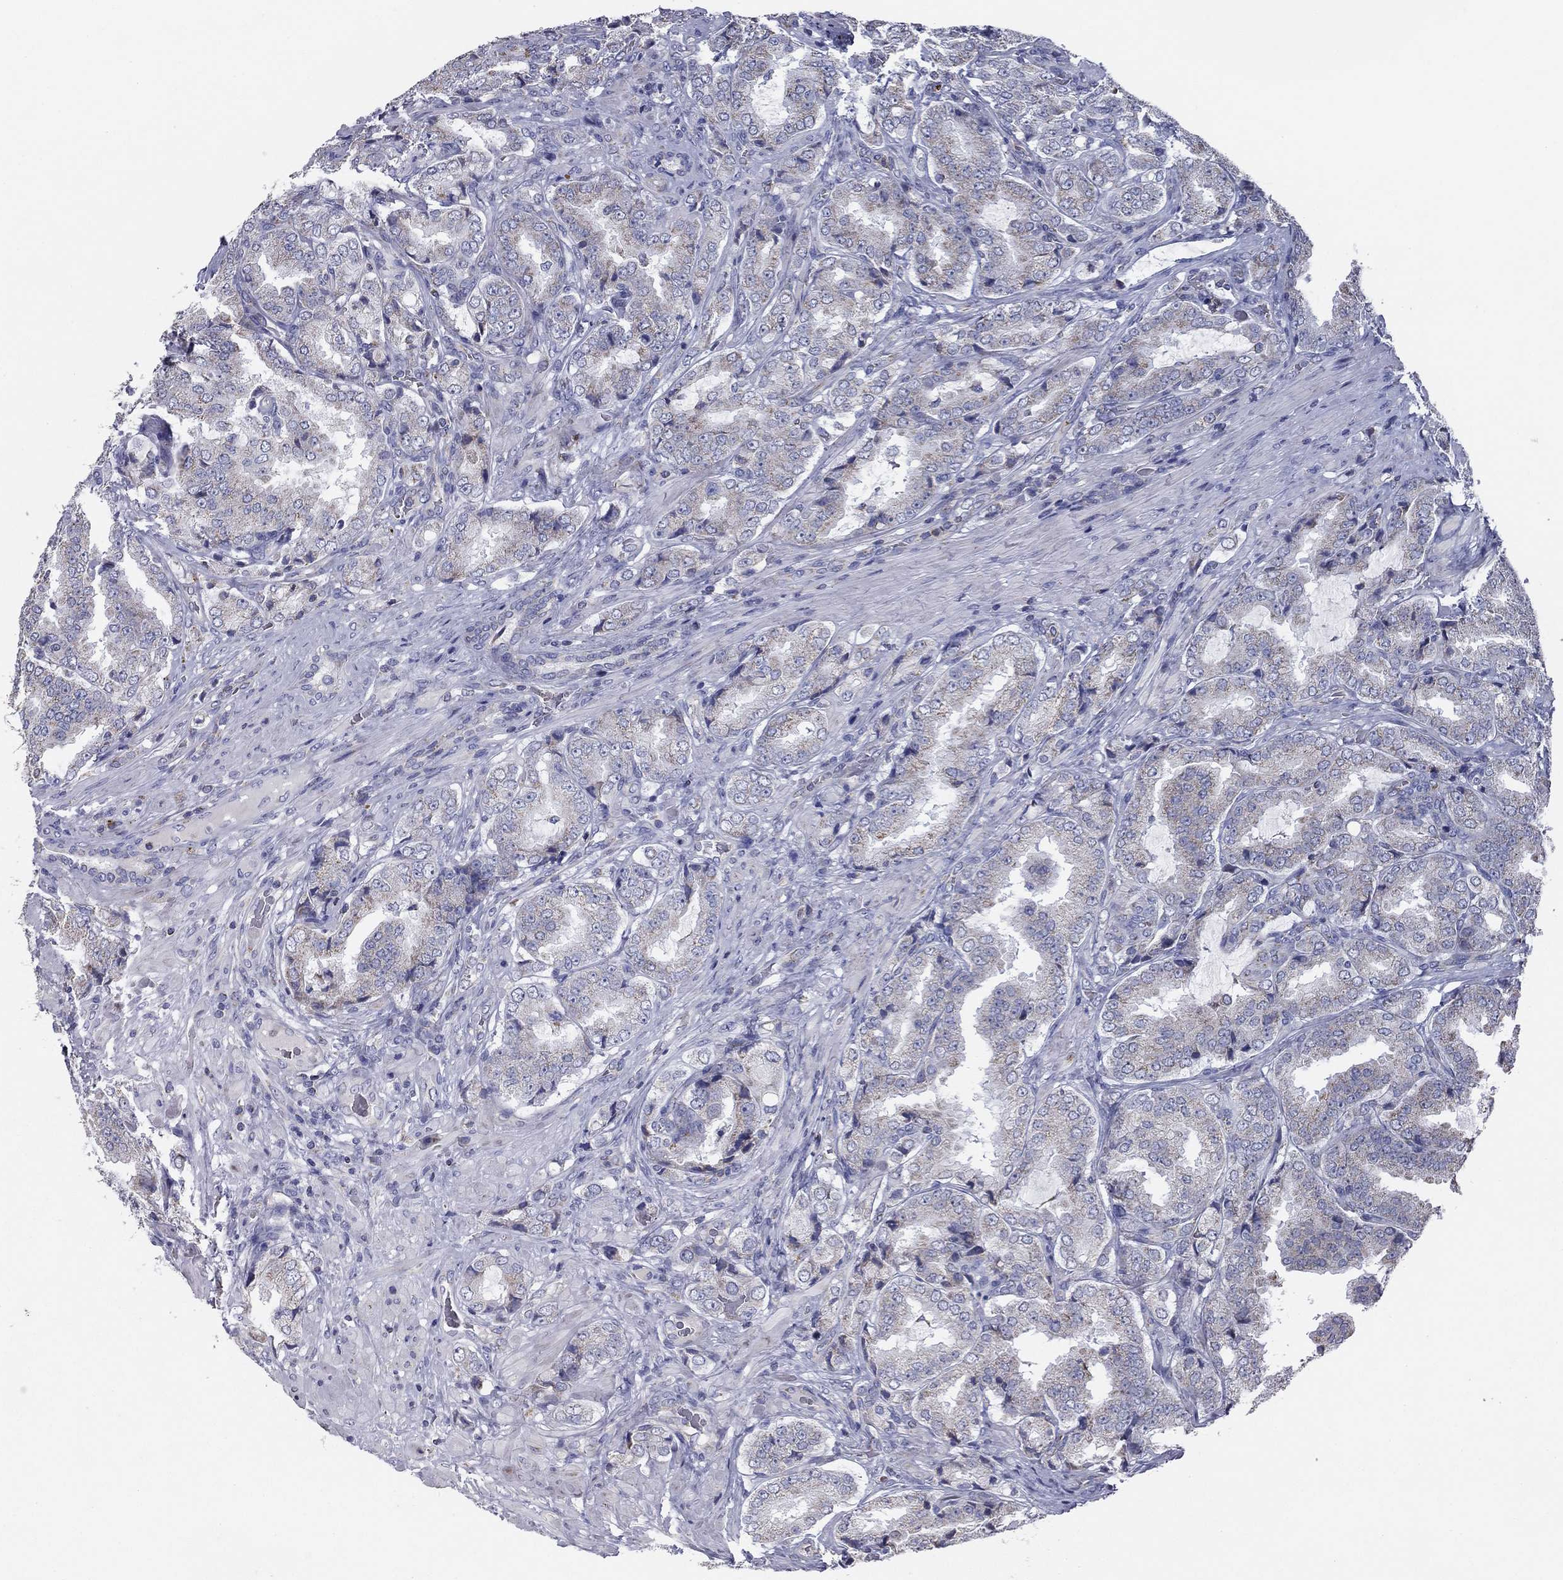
{"staining": {"intensity": "weak", "quantity": "<25%", "location": "cytoplasmic/membranous"}, "tissue": "prostate cancer", "cell_type": "Tumor cells", "image_type": "cancer", "snomed": [{"axis": "morphology", "description": "Adenocarcinoma, NOS"}, {"axis": "topography", "description": "Prostate"}], "caption": "There is no significant expression in tumor cells of adenocarcinoma (prostate).", "gene": "NDUFA4L2", "patient": {"sex": "male", "age": 65}}